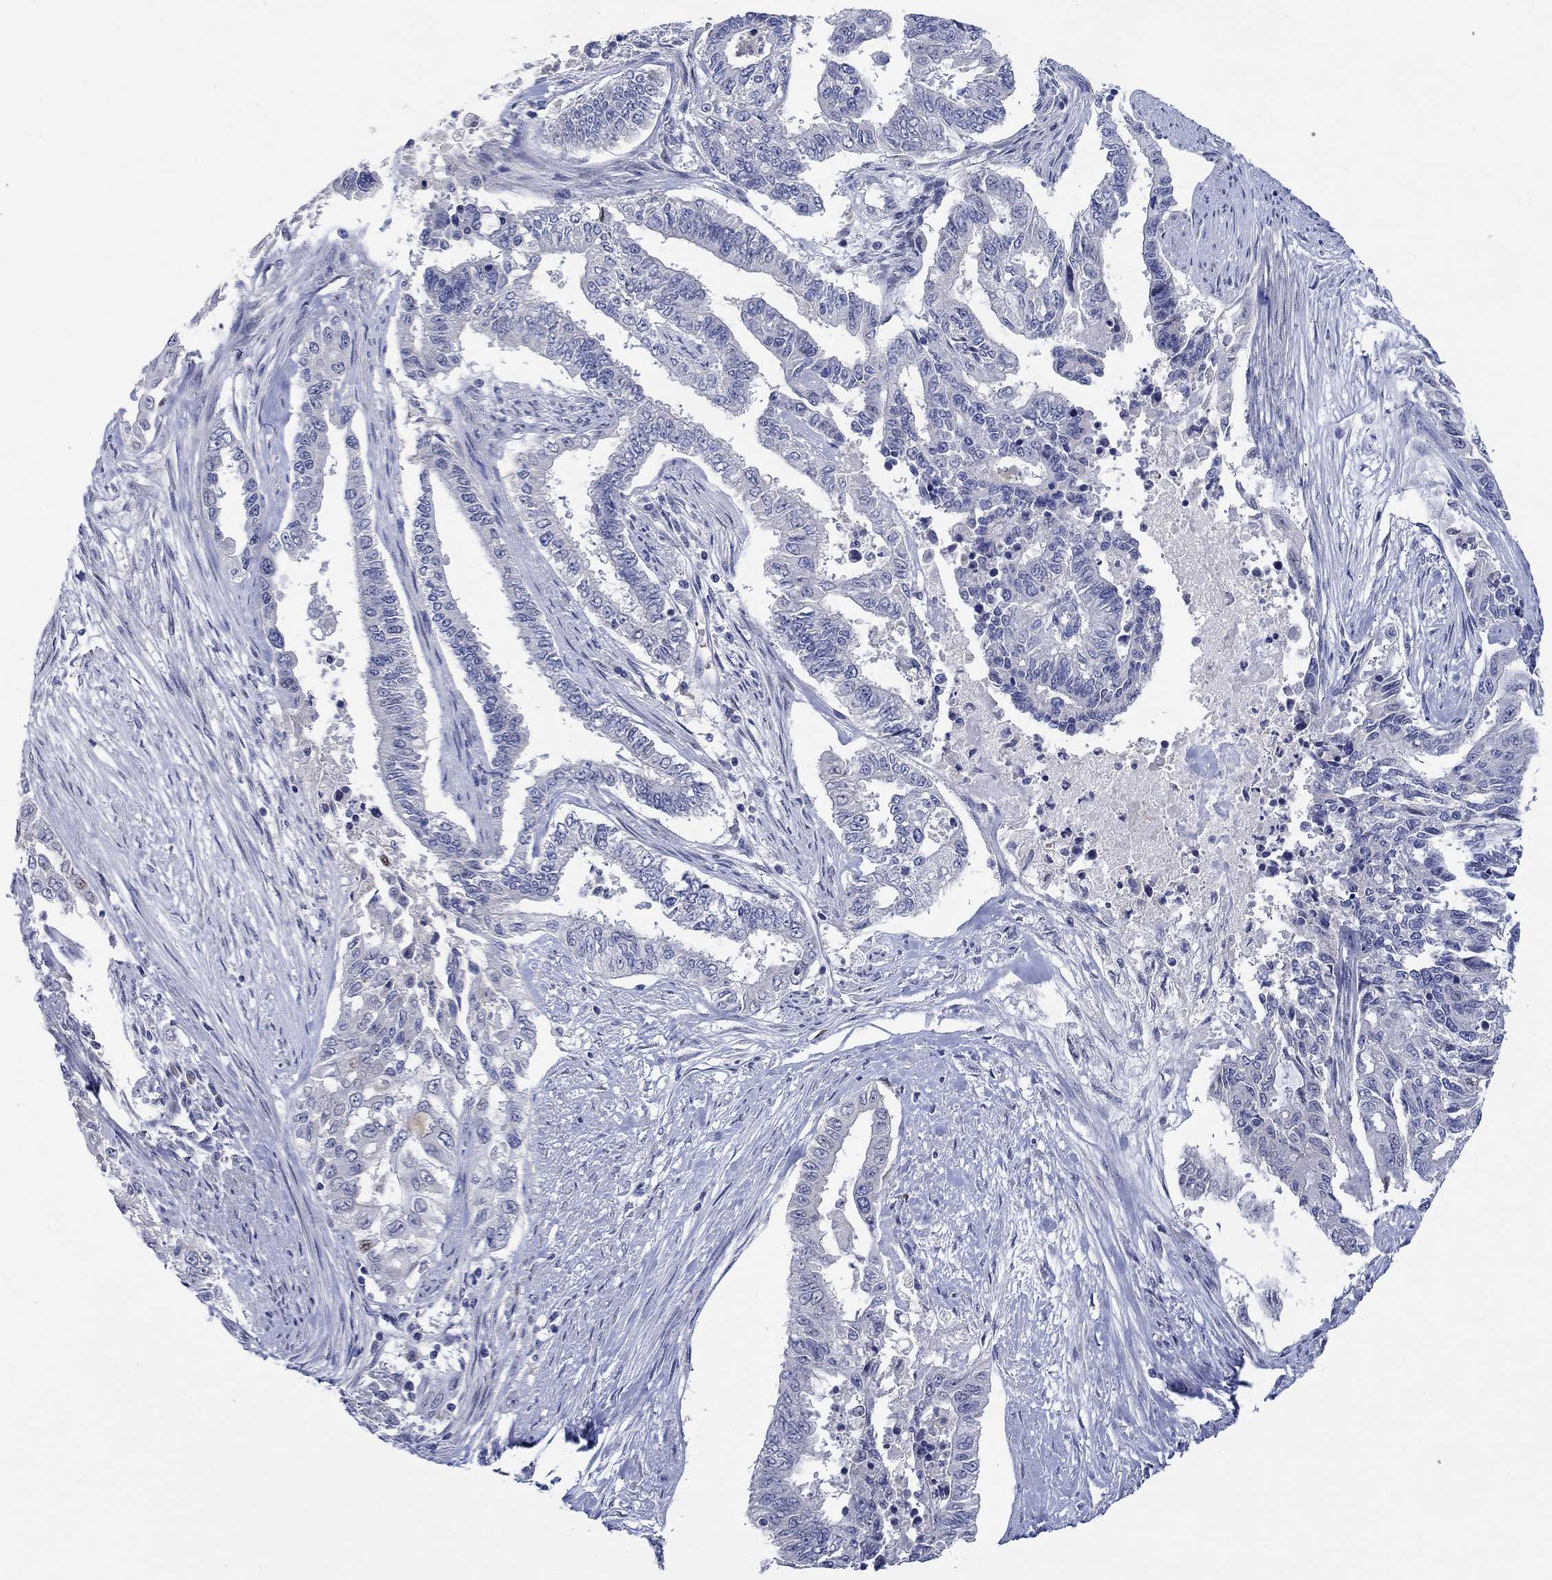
{"staining": {"intensity": "negative", "quantity": "none", "location": "none"}, "tissue": "endometrial cancer", "cell_type": "Tumor cells", "image_type": "cancer", "snomed": [{"axis": "morphology", "description": "Adenocarcinoma, NOS"}, {"axis": "topography", "description": "Uterus"}], "caption": "This is an IHC image of human endometrial adenocarcinoma. There is no positivity in tumor cells.", "gene": "DLK1", "patient": {"sex": "female", "age": 59}}